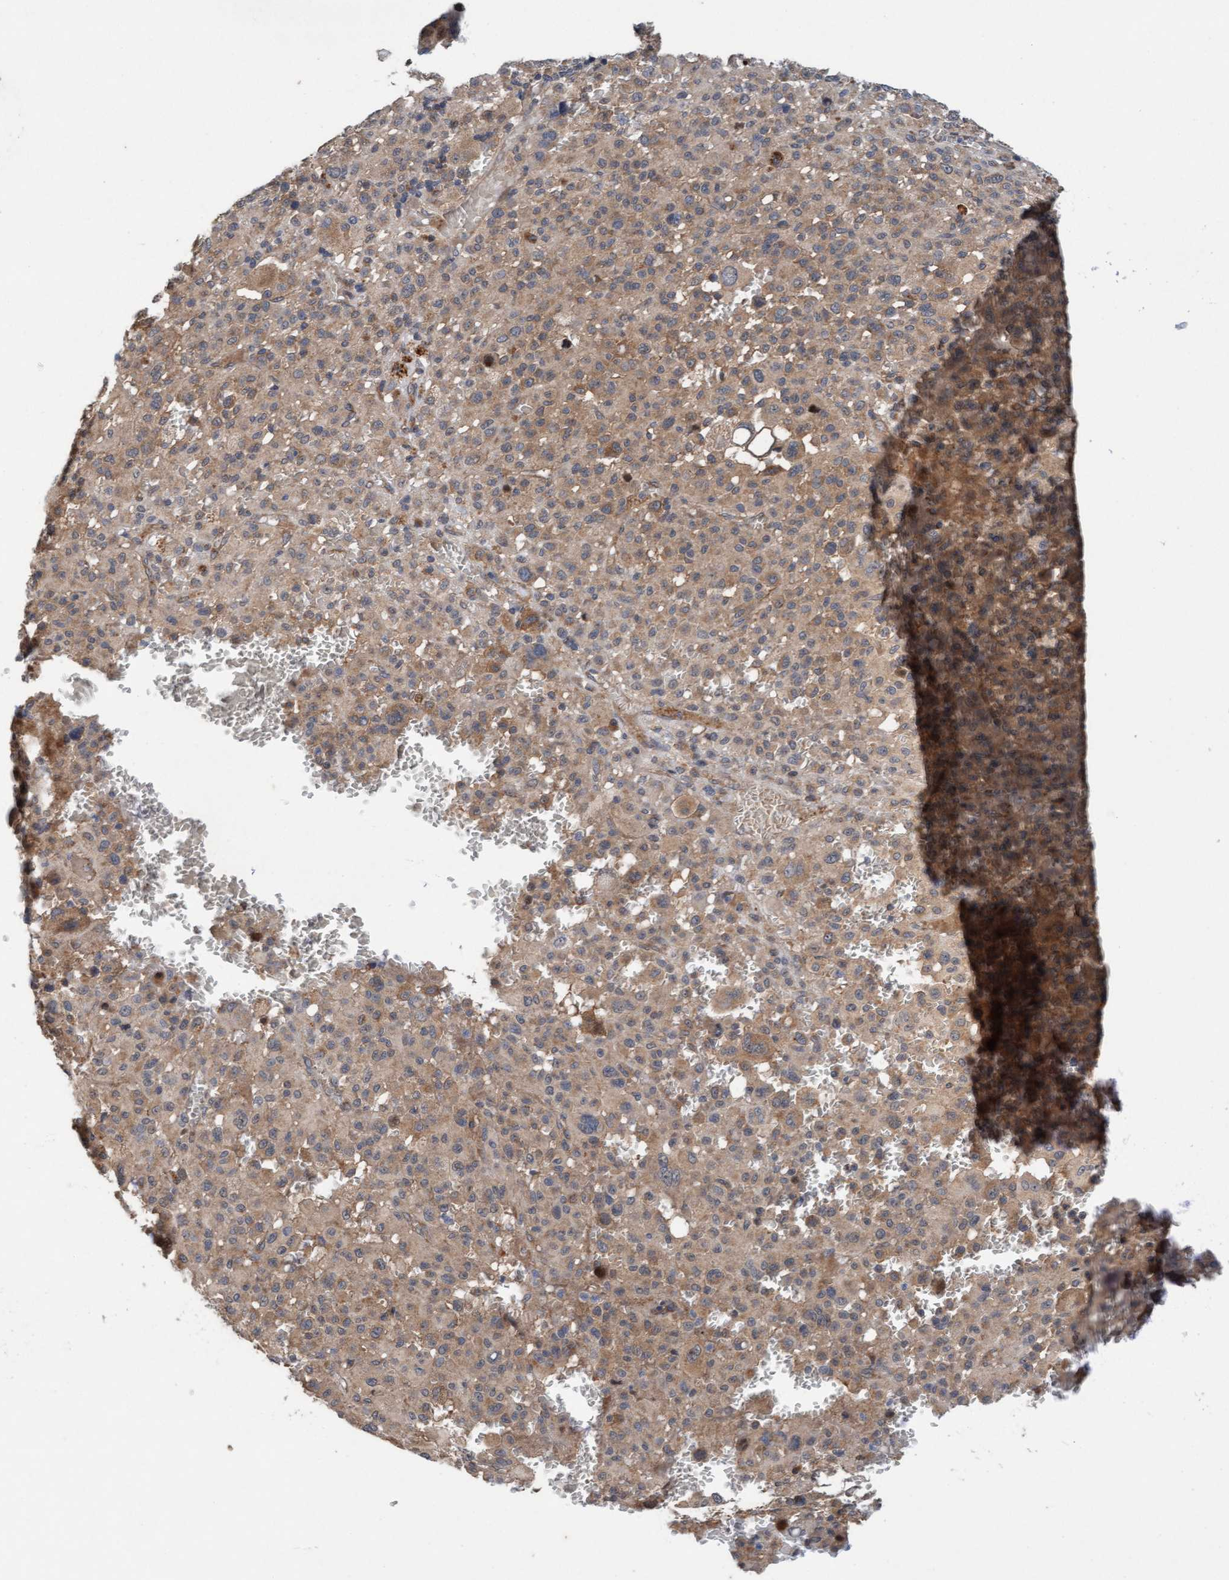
{"staining": {"intensity": "weak", "quantity": ">75%", "location": "cytoplasmic/membranous"}, "tissue": "melanoma", "cell_type": "Tumor cells", "image_type": "cancer", "snomed": [{"axis": "morphology", "description": "Malignant melanoma, Metastatic site"}, {"axis": "topography", "description": "Skin"}], "caption": "Protein analysis of malignant melanoma (metastatic site) tissue displays weak cytoplasmic/membranous positivity in approximately >75% of tumor cells.", "gene": "MLXIP", "patient": {"sex": "female", "age": 74}}